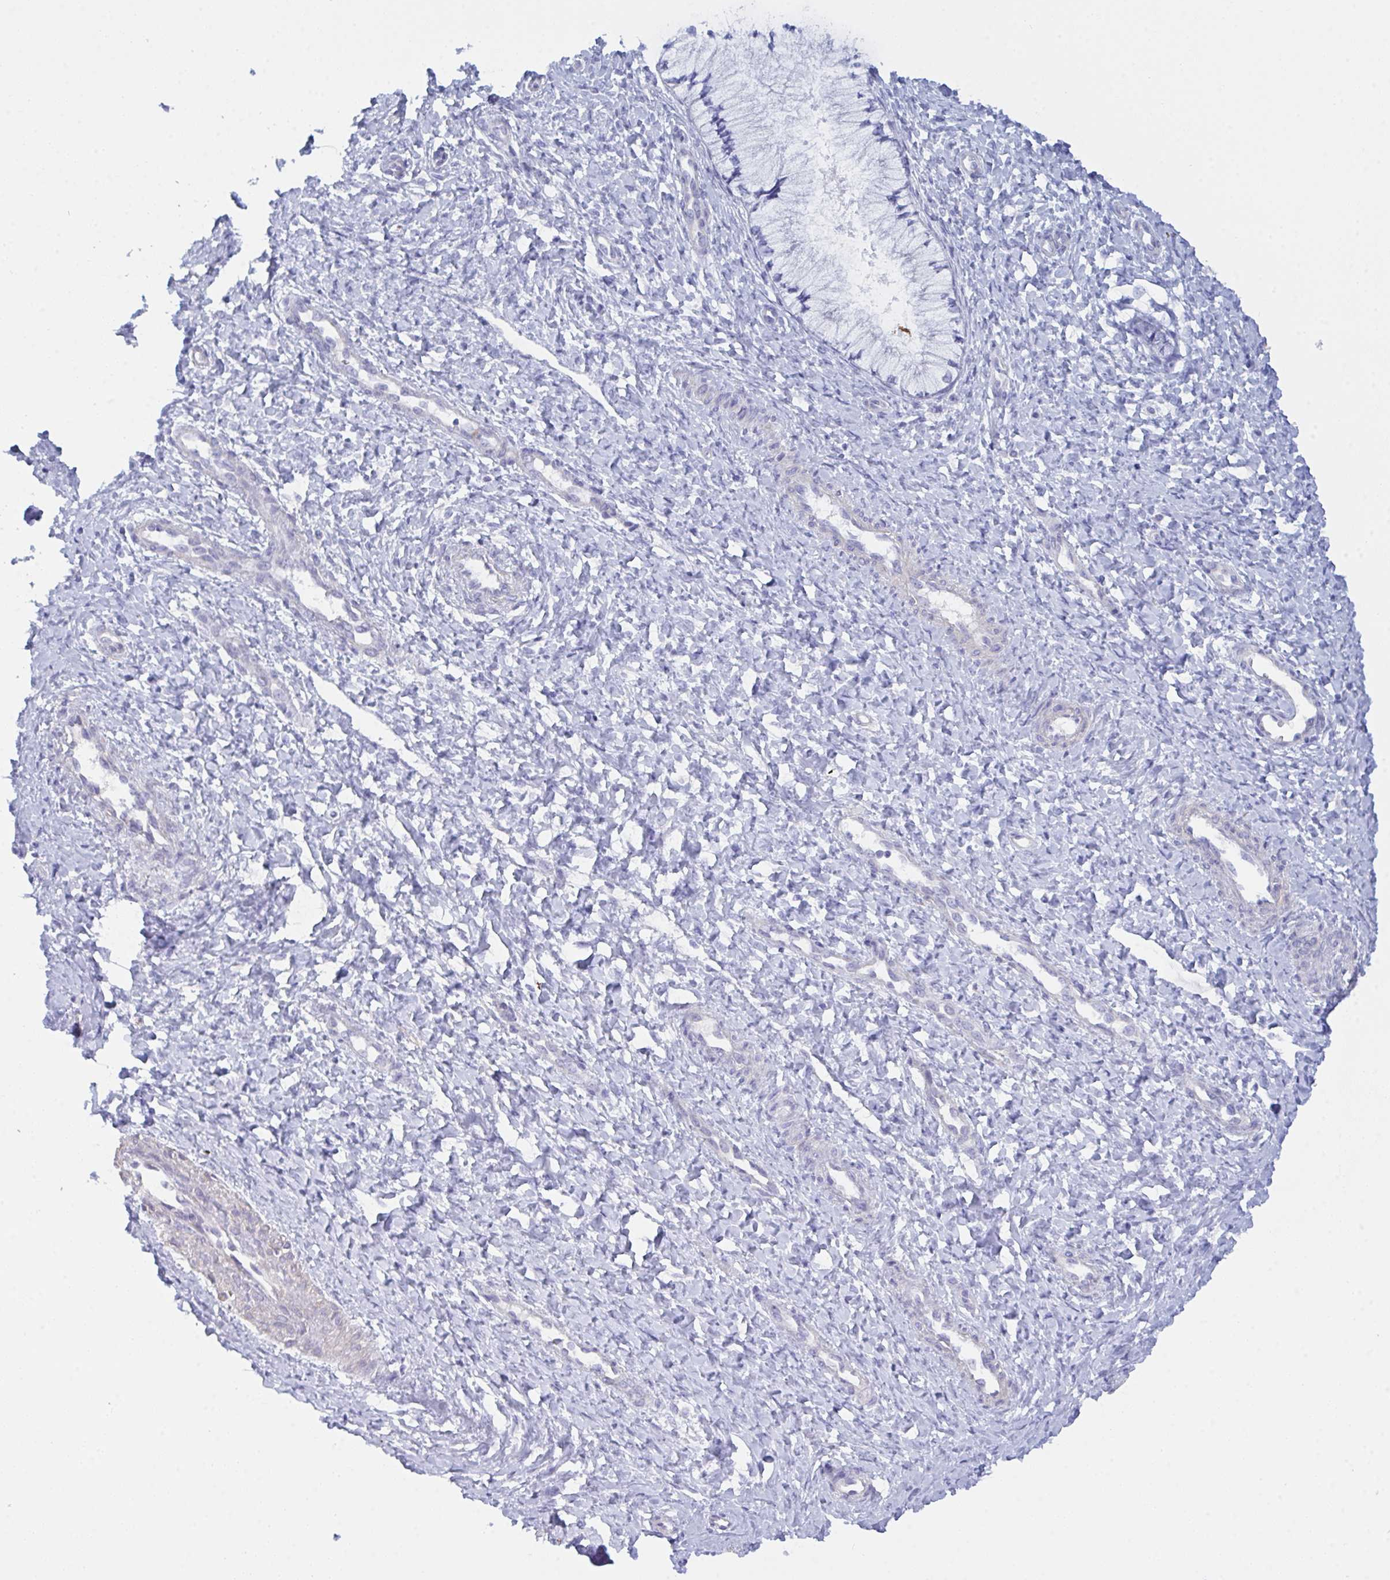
{"staining": {"intensity": "negative", "quantity": "none", "location": "none"}, "tissue": "cervix", "cell_type": "Glandular cells", "image_type": "normal", "snomed": [{"axis": "morphology", "description": "Normal tissue, NOS"}, {"axis": "topography", "description": "Cervix"}], "caption": "A histopathology image of human cervix is negative for staining in glandular cells.", "gene": "CEP170B", "patient": {"sex": "female", "age": 37}}